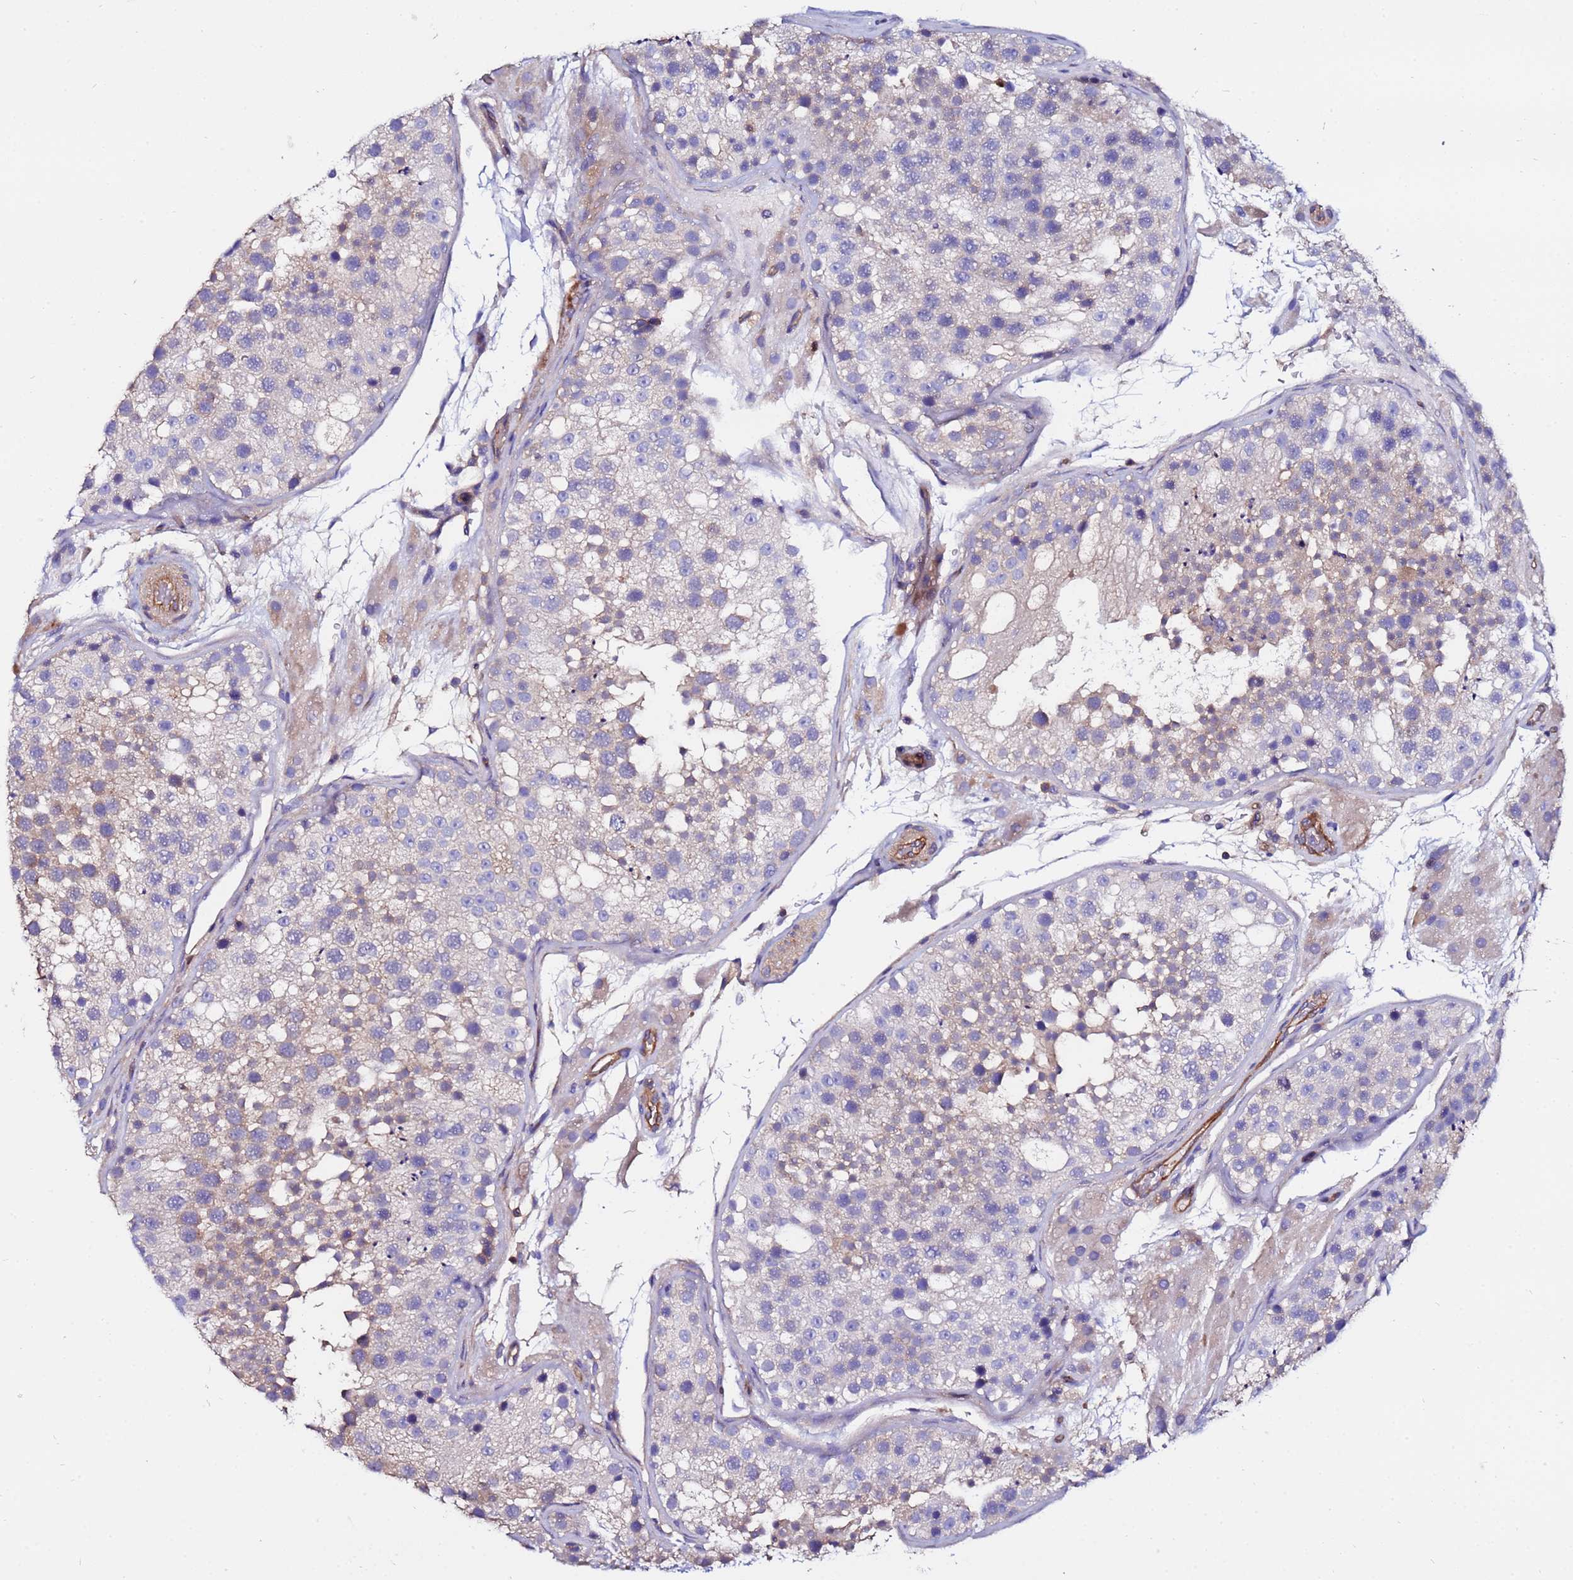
{"staining": {"intensity": "weak", "quantity": "25%-75%", "location": "cytoplasmic/membranous"}, "tissue": "testis", "cell_type": "Cells in seminiferous ducts", "image_type": "normal", "snomed": [{"axis": "morphology", "description": "Normal tissue, NOS"}, {"axis": "topography", "description": "Testis"}], "caption": "The micrograph reveals immunohistochemical staining of unremarkable testis. There is weak cytoplasmic/membranous positivity is appreciated in approximately 25%-75% of cells in seminiferous ducts.", "gene": "POTEE", "patient": {"sex": "male", "age": 26}}